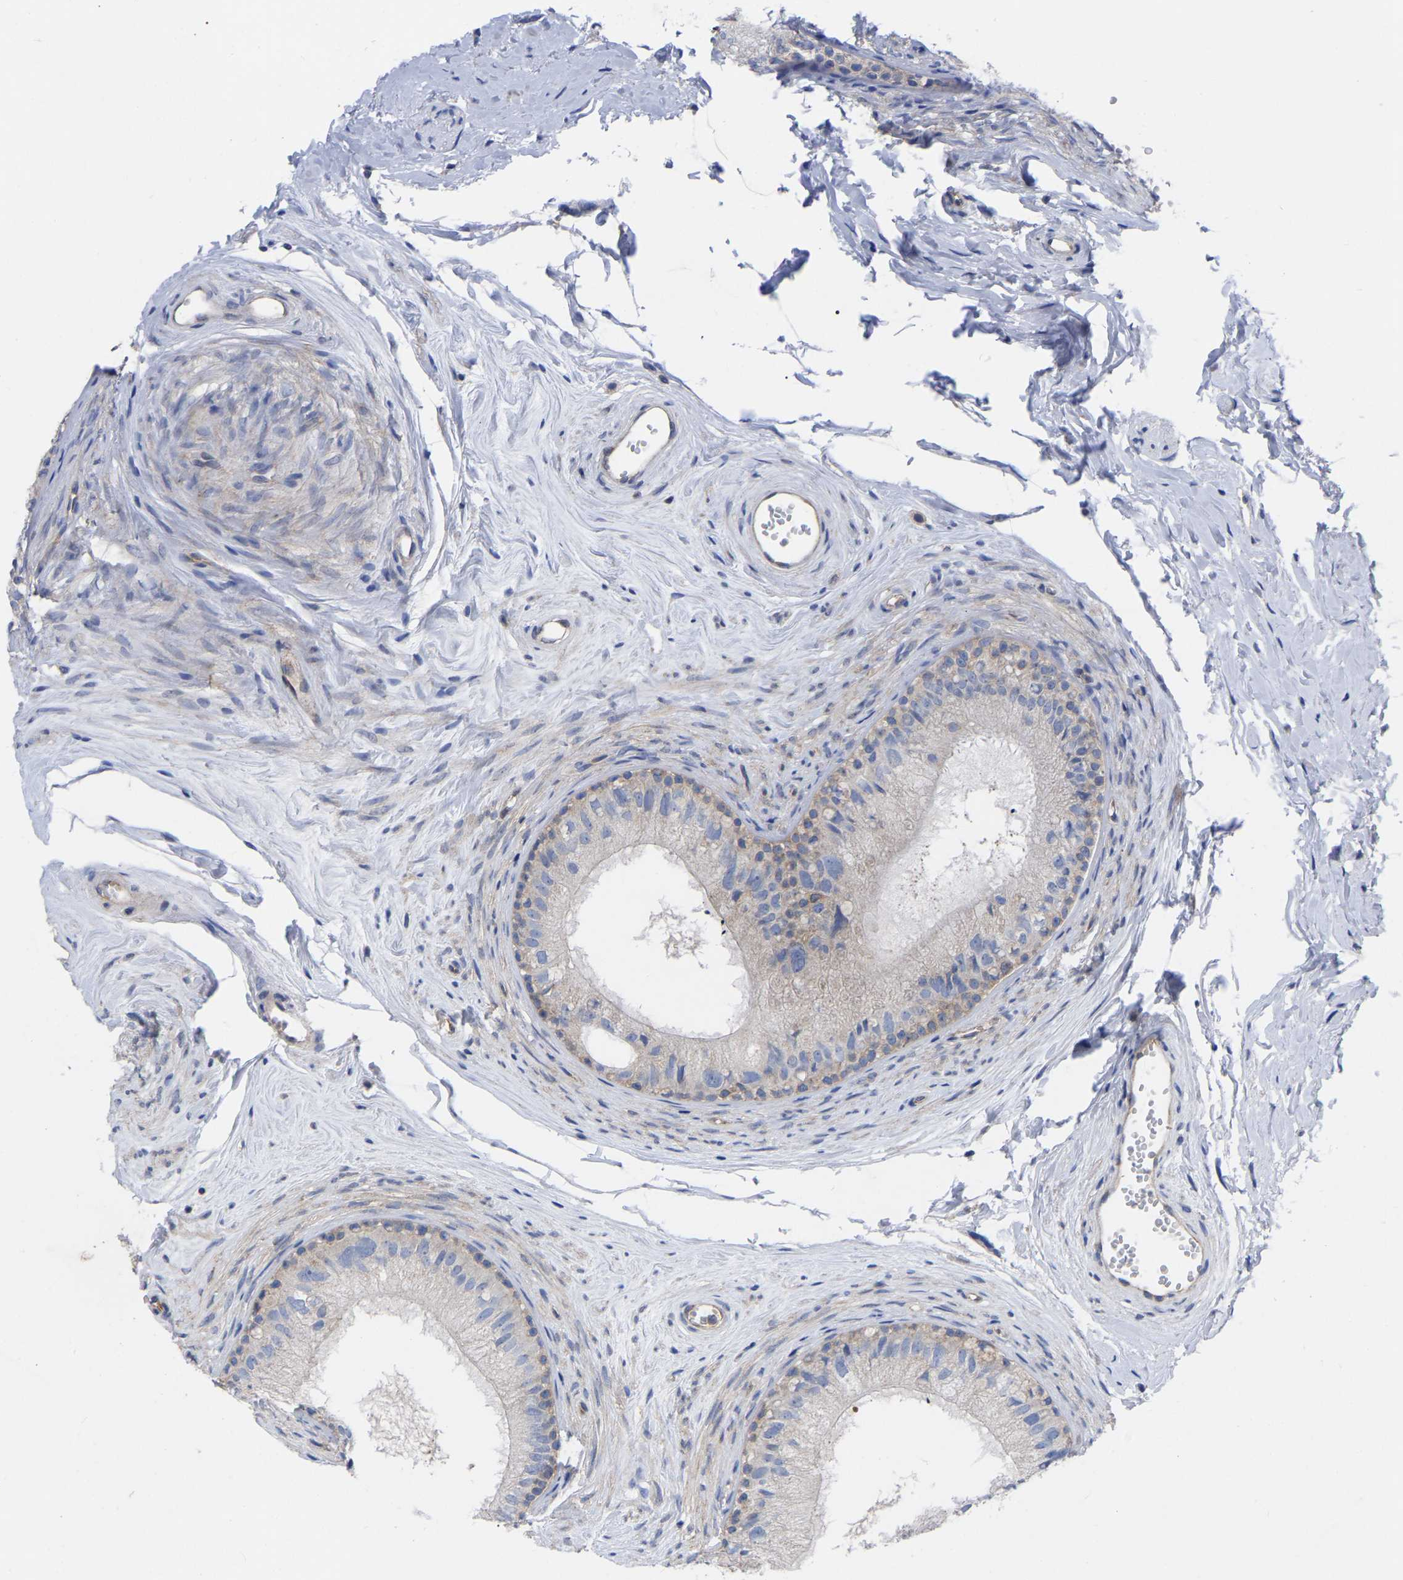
{"staining": {"intensity": "weak", "quantity": "<25%", "location": "cytoplasmic/membranous"}, "tissue": "epididymis", "cell_type": "Glandular cells", "image_type": "normal", "snomed": [{"axis": "morphology", "description": "Normal tissue, NOS"}, {"axis": "topography", "description": "Epididymis"}], "caption": "Unremarkable epididymis was stained to show a protein in brown. There is no significant staining in glandular cells. (DAB immunohistochemistry visualized using brightfield microscopy, high magnification).", "gene": "TCP1", "patient": {"sex": "male", "age": 56}}